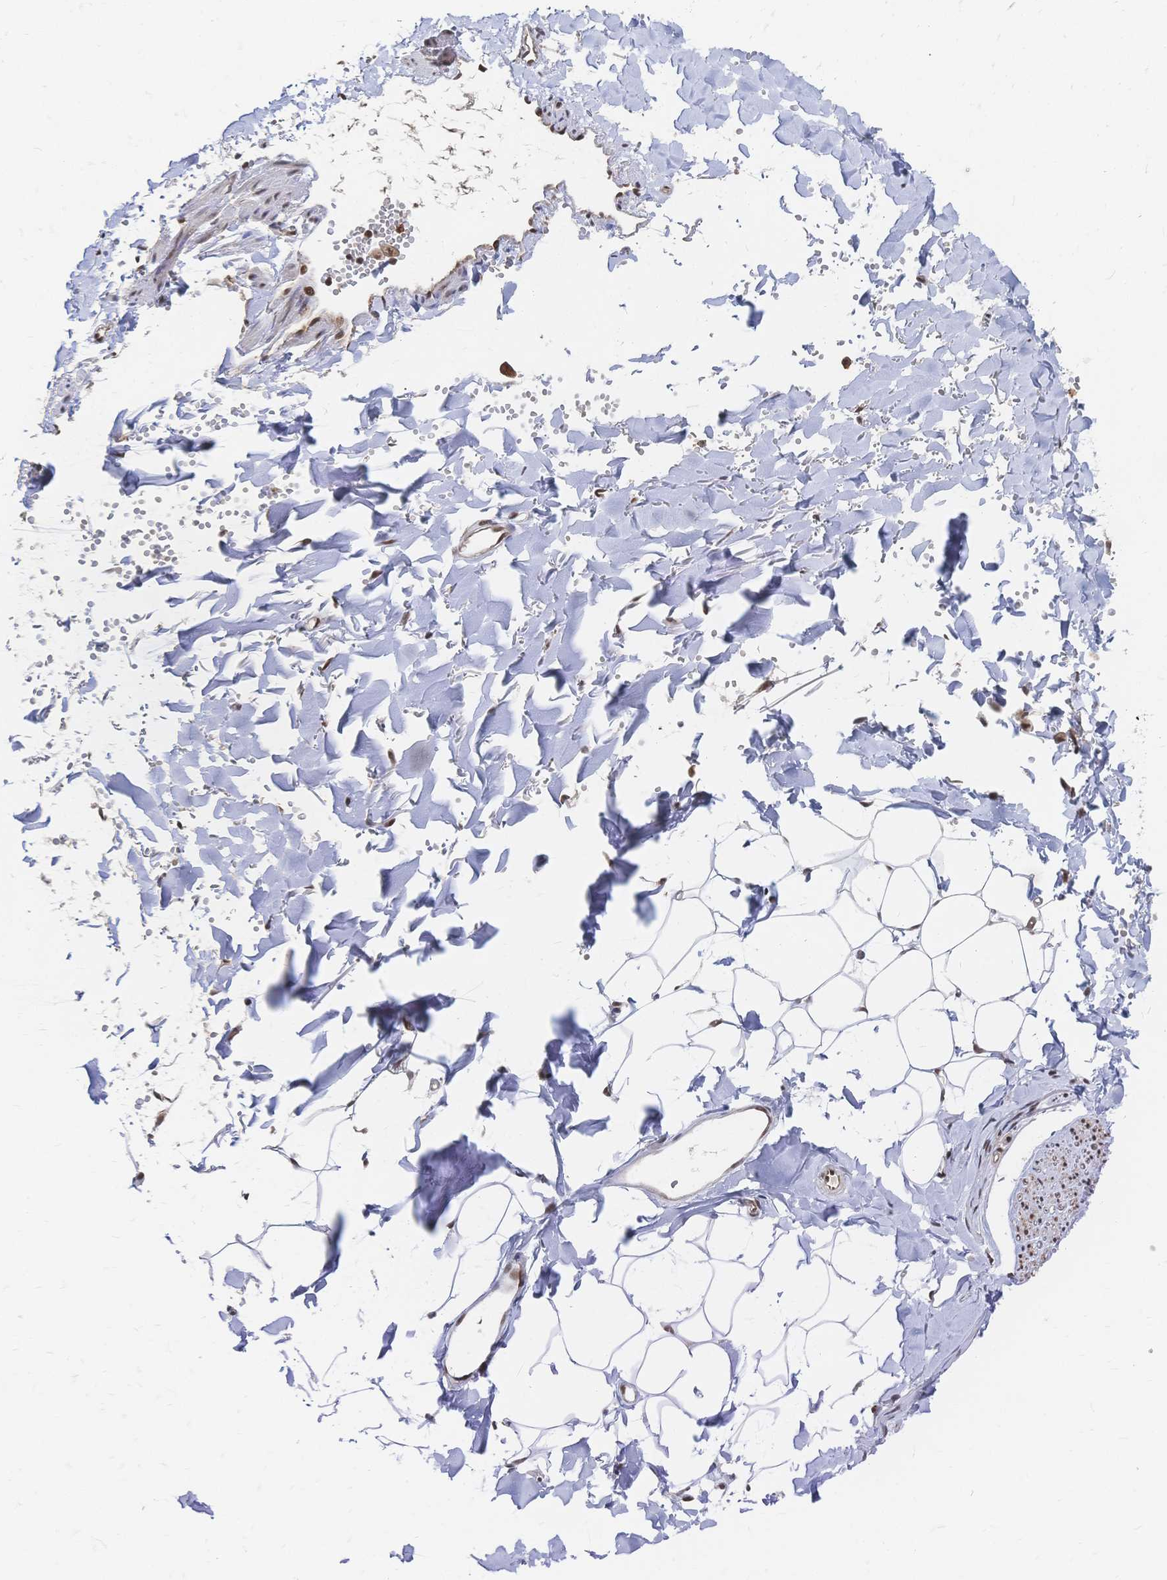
{"staining": {"intensity": "moderate", "quantity": "25%-75%", "location": "nuclear"}, "tissue": "adipose tissue", "cell_type": "Adipocytes", "image_type": "normal", "snomed": [{"axis": "morphology", "description": "Normal tissue, NOS"}, {"axis": "topography", "description": "Cartilage tissue"}, {"axis": "topography", "description": "Bronchus"}, {"axis": "topography", "description": "Peripheral nerve tissue"}], "caption": "This is an image of immunohistochemistry staining of unremarkable adipose tissue, which shows moderate expression in the nuclear of adipocytes.", "gene": "NELFA", "patient": {"sex": "female", "age": 59}}